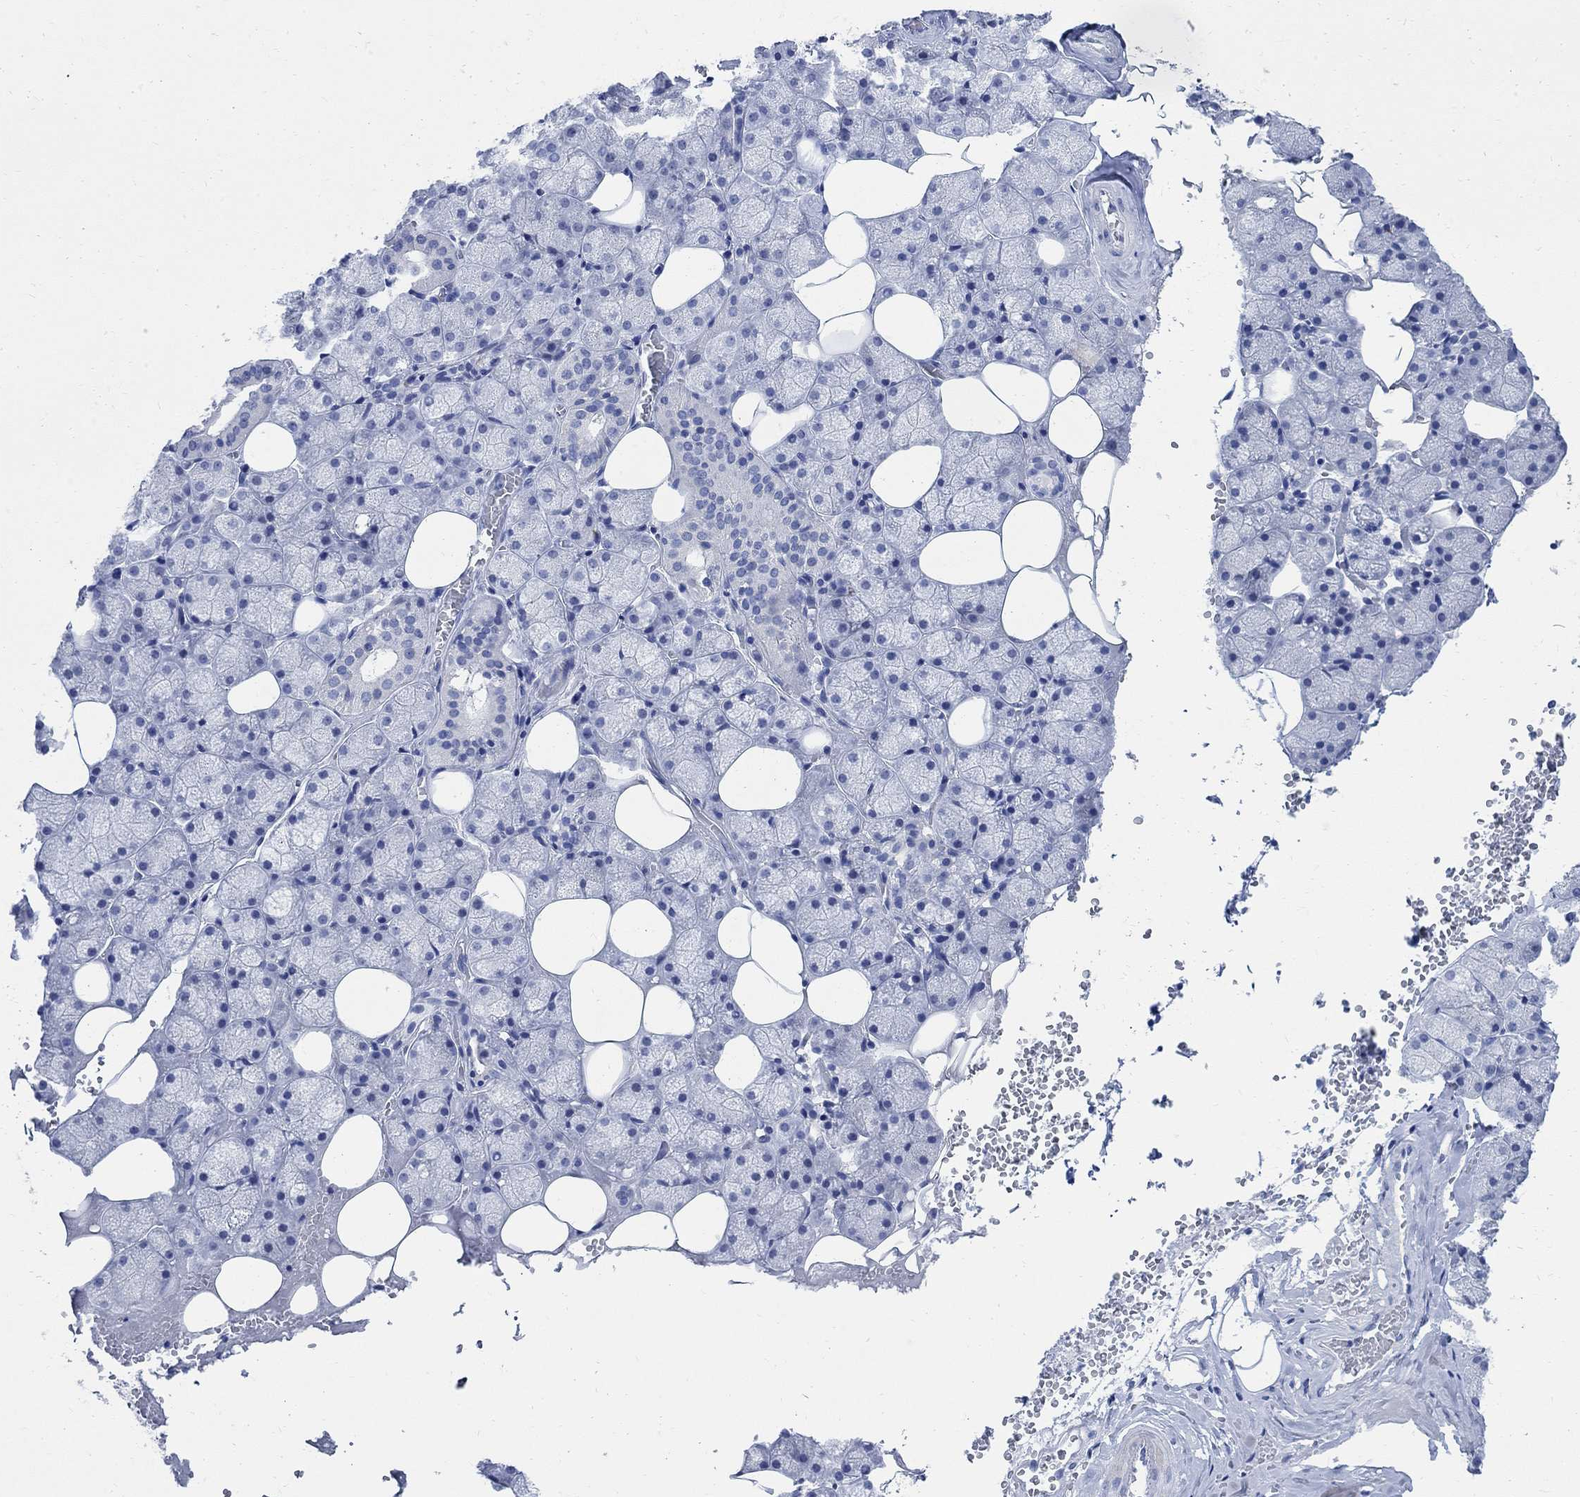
{"staining": {"intensity": "strong", "quantity": "<25%", "location": "cytoplasmic/membranous"}, "tissue": "salivary gland", "cell_type": "Glandular cells", "image_type": "normal", "snomed": [{"axis": "morphology", "description": "Normal tissue, NOS"}, {"axis": "topography", "description": "Salivary gland"}], "caption": "Strong cytoplasmic/membranous expression for a protein is present in about <25% of glandular cells of normal salivary gland using immunohistochemistry.", "gene": "CAMK2N1", "patient": {"sex": "male", "age": 38}}